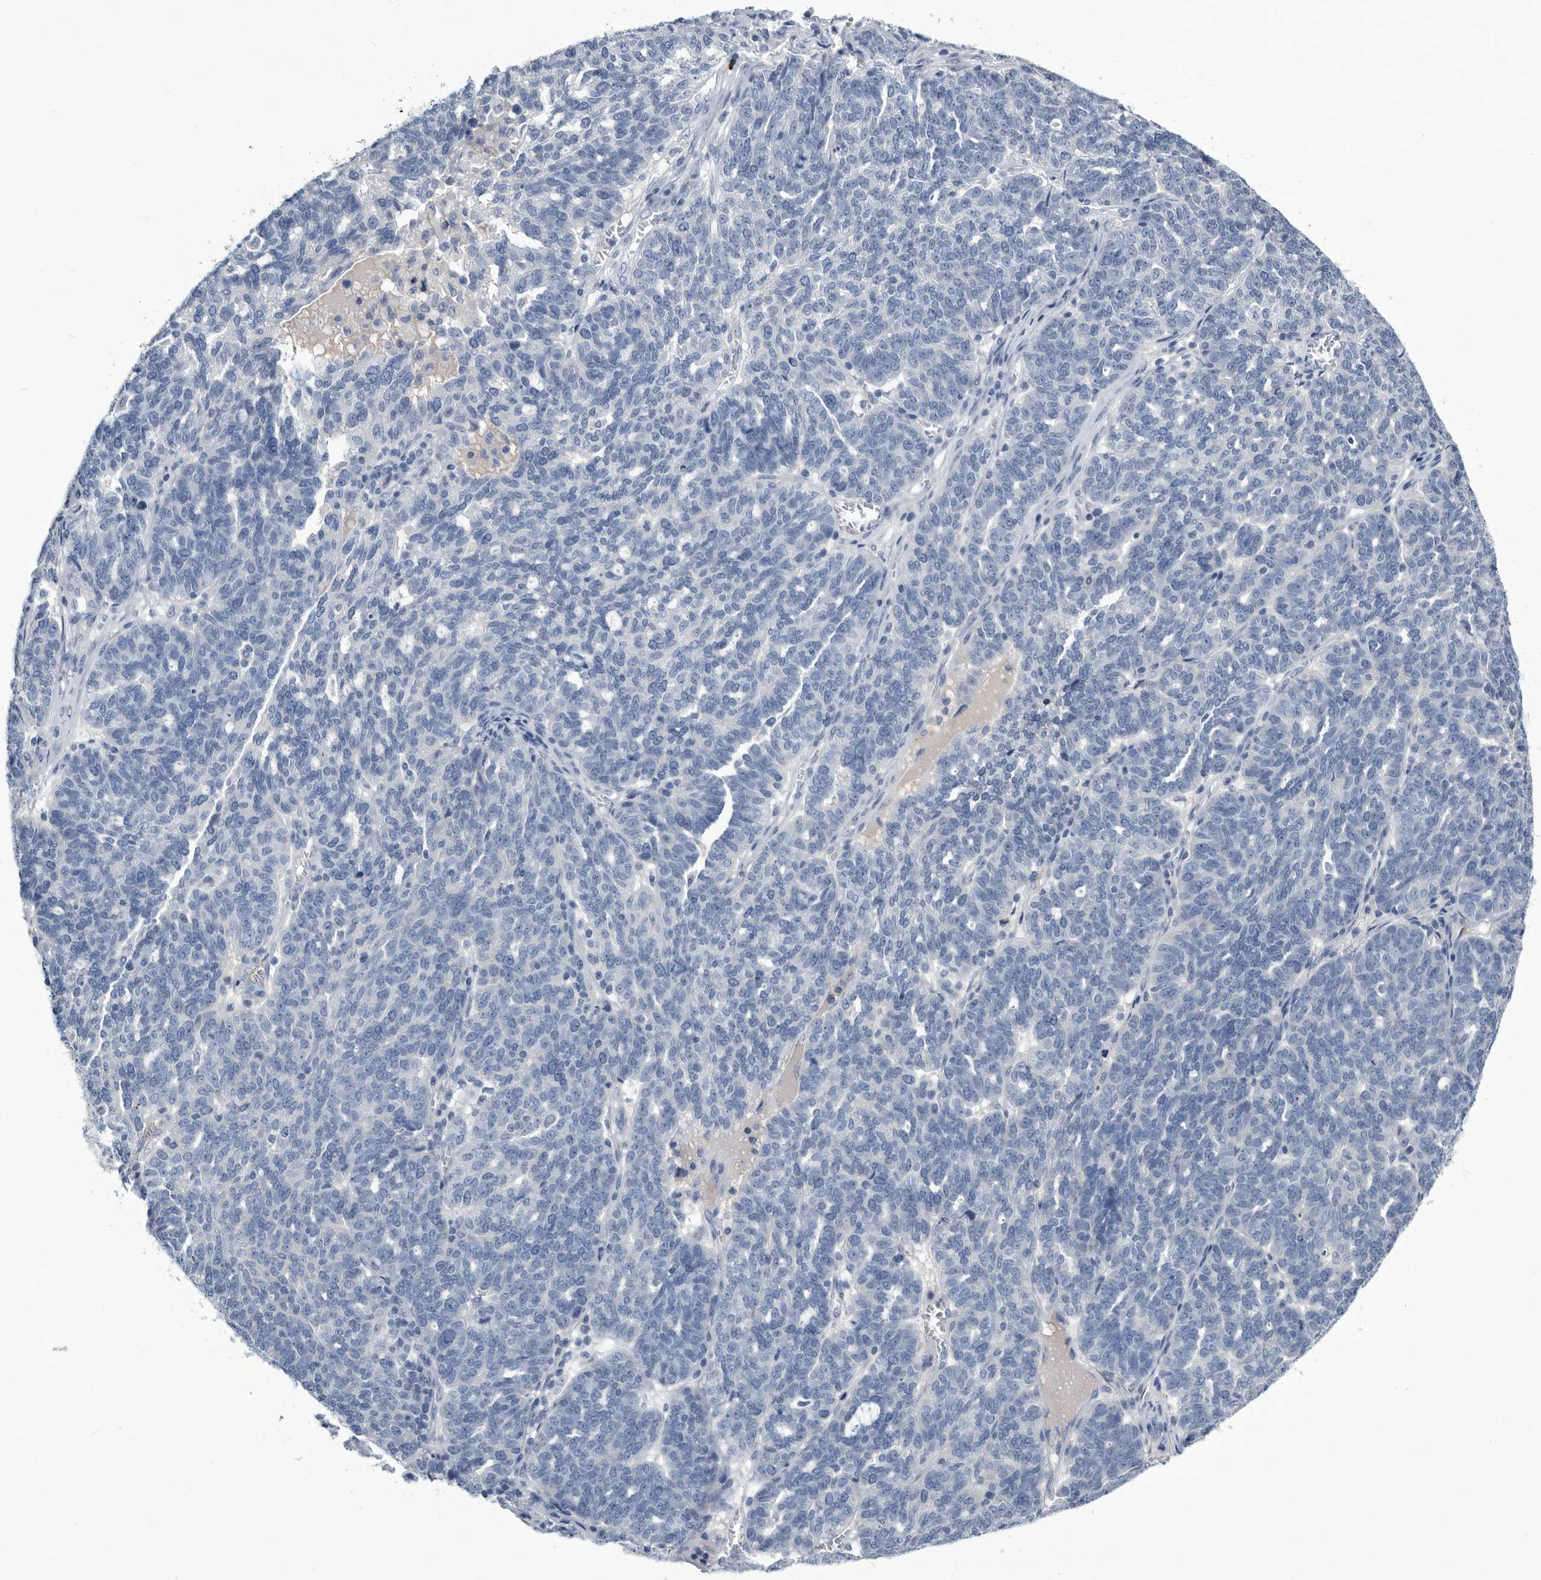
{"staining": {"intensity": "negative", "quantity": "none", "location": "none"}, "tissue": "ovarian cancer", "cell_type": "Tumor cells", "image_type": "cancer", "snomed": [{"axis": "morphology", "description": "Cystadenocarcinoma, serous, NOS"}, {"axis": "topography", "description": "Ovary"}], "caption": "High power microscopy histopathology image of an immunohistochemistry micrograph of ovarian cancer (serous cystadenocarcinoma), revealing no significant positivity in tumor cells. (DAB immunohistochemistry (IHC) with hematoxylin counter stain).", "gene": "BTBD6", "patient": {"sex": "female", "age": 59}}